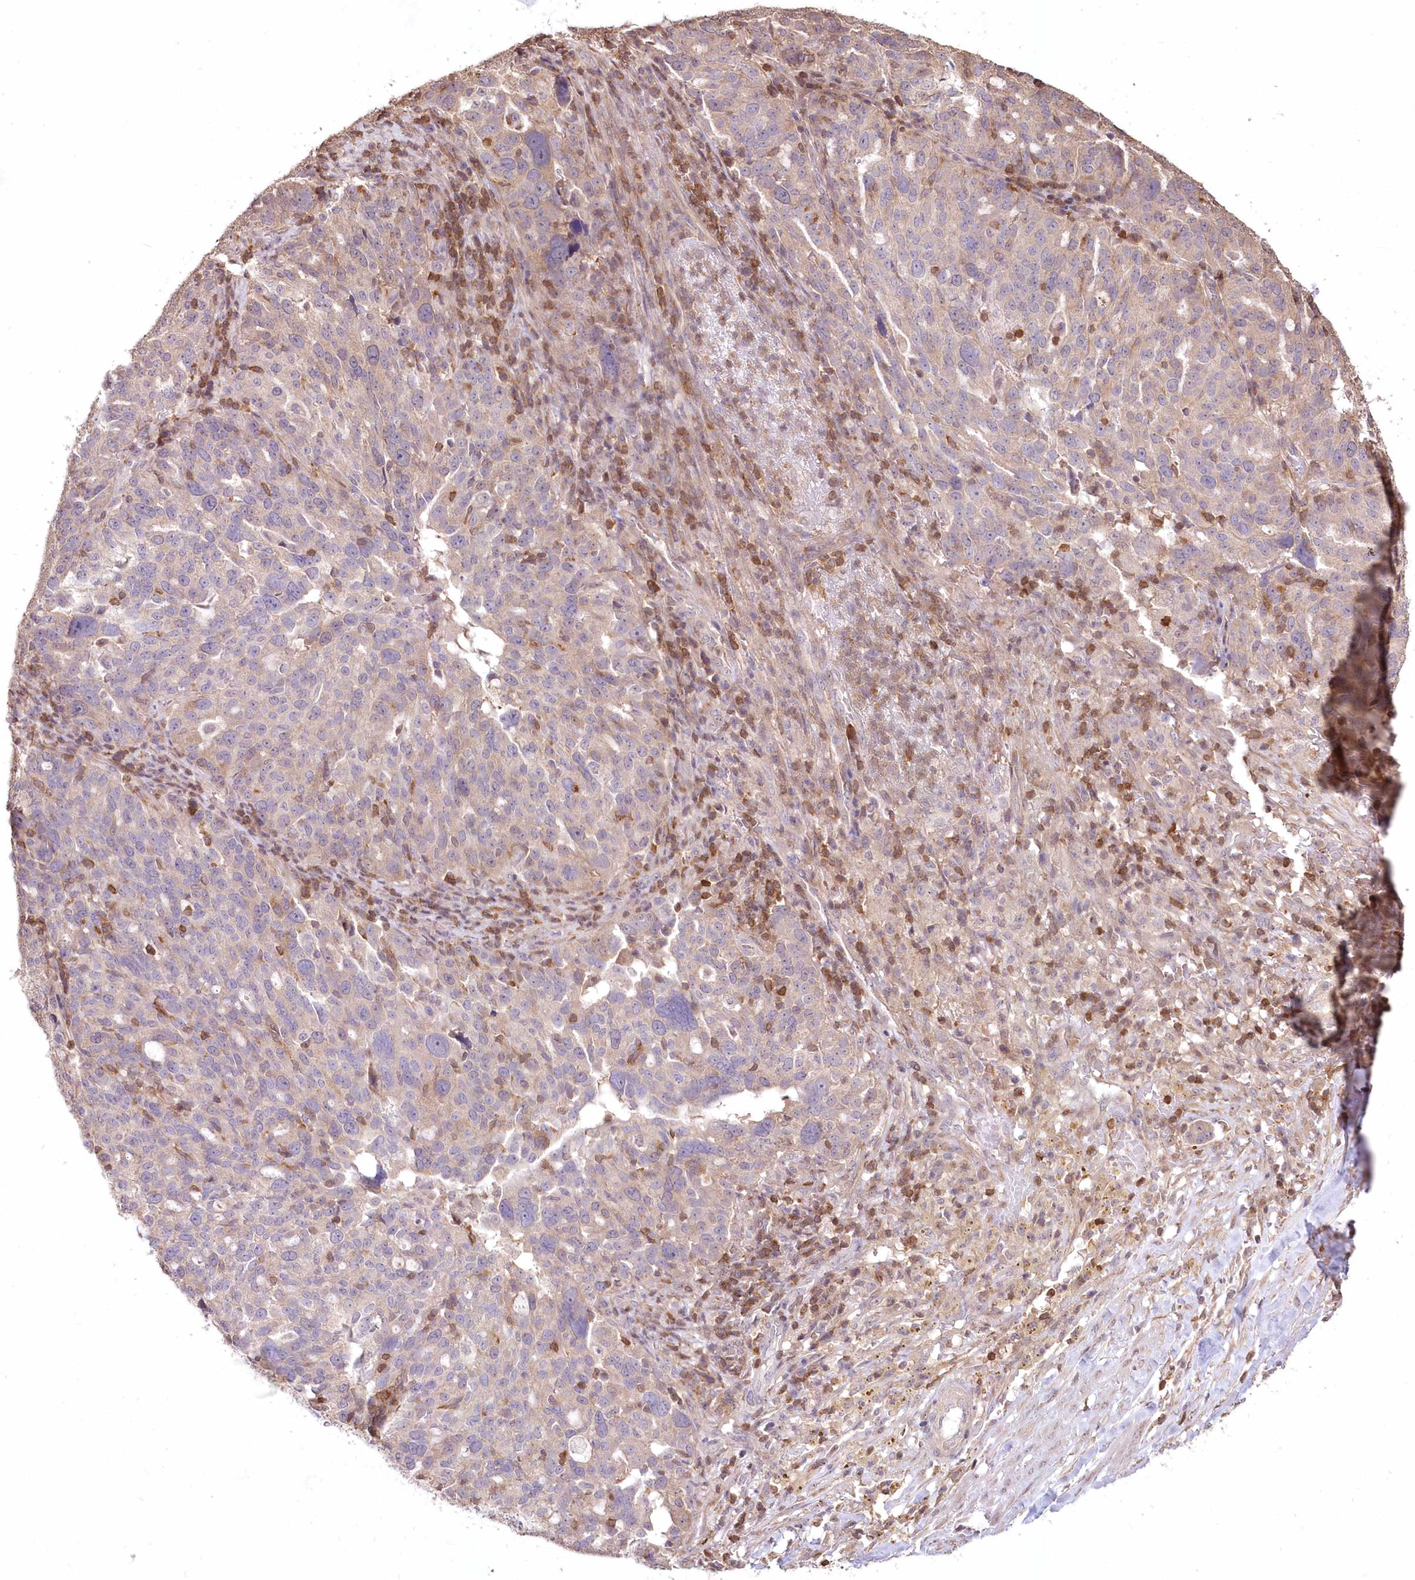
{"staining": {"intensity": "negative", "quantity": "none", "location": "none"}, "tissue": "ovarian cancer", "cell_type": "Tumor cells", "image_type": "cancer", "snomed": [{"axis": "morphology", "description": "Cystadenocarcinoma, serous, NOS"}, {"axis": "topography", "description": "Ovary"}], "caption": "Immunohistochemistry histopathology image of ovarian cancer (serous cystadenocarcinoma) stained for a protein (brown), which exhibits no expression in tumor cells.", "gene": "STK17B", "patient": {"sex": "female", "age": 59}}